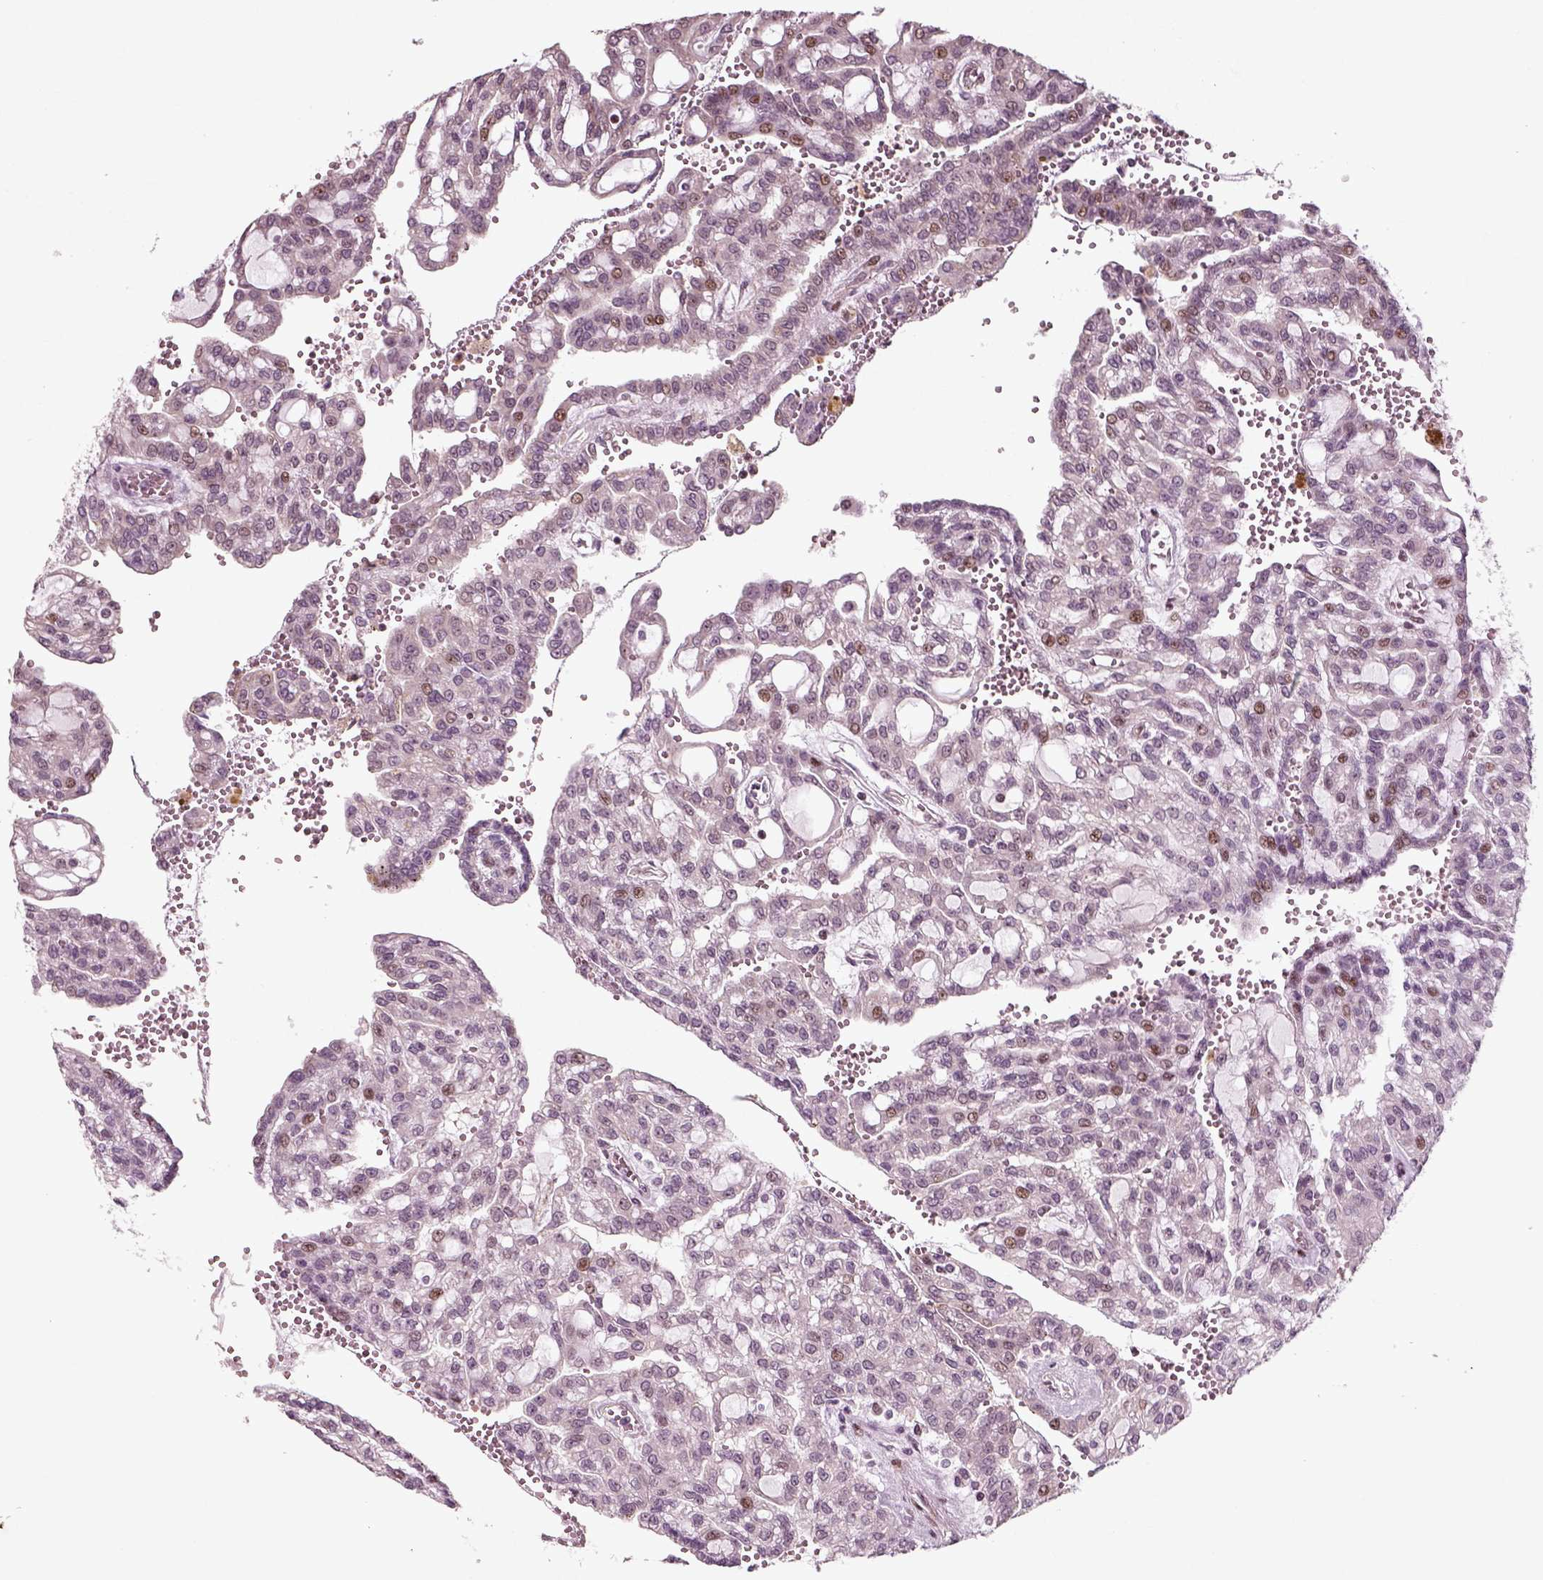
{"staining": {"intensity": "moderate", "quantity": "<25%", "location": "nuclear"}, "tissue": "renal cancer", "cell_type": "Tumor cells", "image_type": "cancer", "snomed": [{"axis": "morphology", "description": "Adenocarcinoma, NOS"}, {"axis": "topography", "description": "Kidney"}], "caption": "Renal cancer (adenocarcinoma) stained with DAB (3,3'-diaminobenzidine) immunohistochemistry reveals low levels of moderate nuclear staining in approximately <25% of tumor cells. Immunohistochemistry stains the protein in brown and the nuclei are stained blue.", "gene": "CDC14A", "patient": {"sex": "male", "age": 63}}